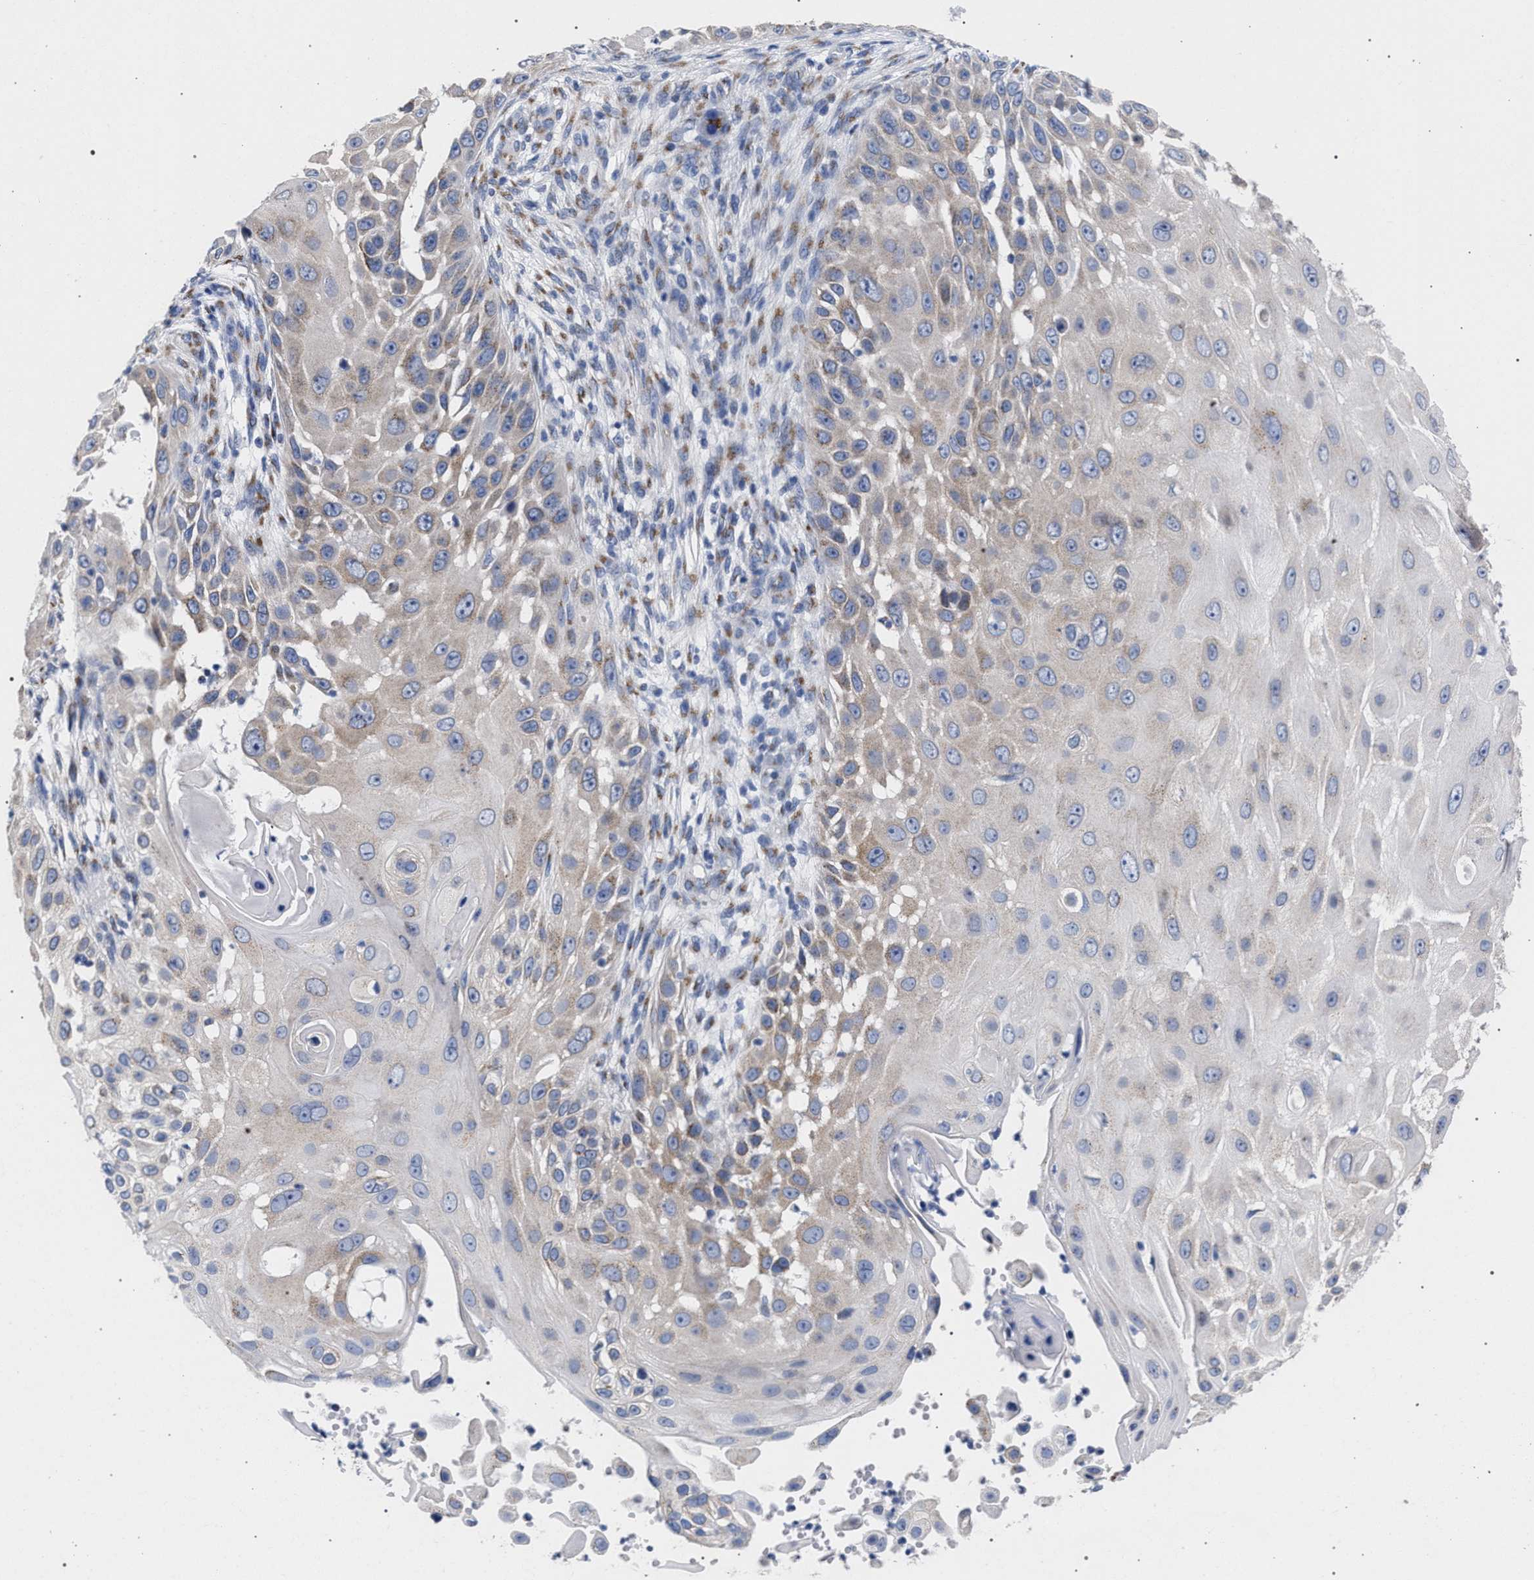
{"staining": {"intensity": "weak", "quantity": "25%-75%", "location": "cytoplasmic/membranous"}, "tissue": "skin cancer", "cell_type": "Tumor cells", "image_type": "cancer", "snomed": [{"axis": "morphology", "description": "Squamous cell carcinoma, NOS"}, {"axis": "topography", "description": "Skin"}], "caption": "Human skin cancer (squamous cell carcinoma) stained with a protein marker exhibits weak staining in tumor cells.", "gene": "GOLGA2", "patient": {"sex": "female", "age": 44}}